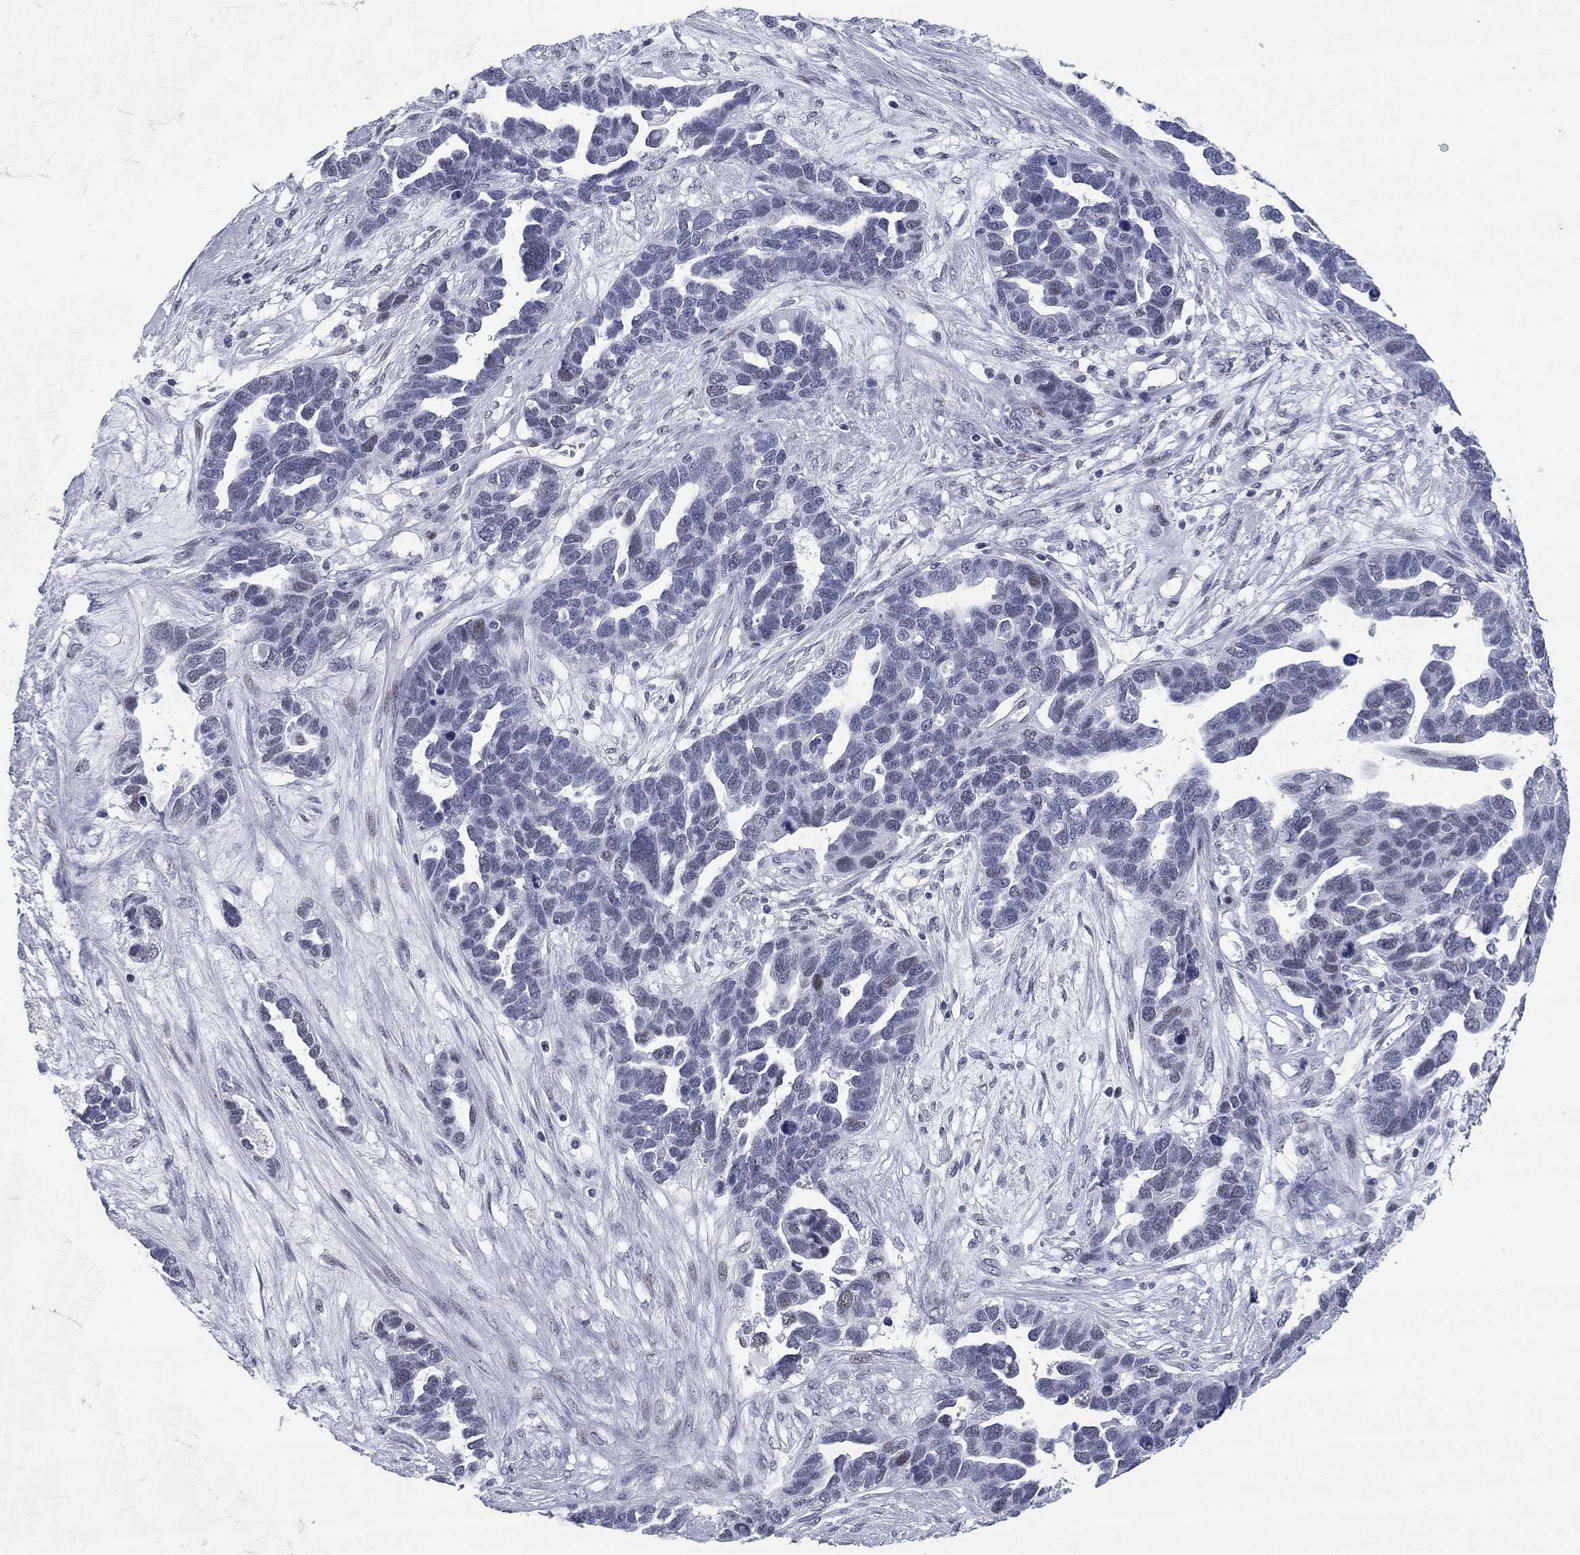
{"staining": {"intensity": "negative", "quantity": "none", "location": "none"}, "tissue": "ovarian cancer", "cell_type": "Tumor cells", "image_type": "cancer", "snomed": [{"axis": "morphology", "description": "Cystadenocarcinoma, serous, NOS"}, {"axis": "topography", "description": "Ovary"}], "caption": "Immunohistochemistry image of human ovarian cancer stained for a protein (brown), which reveals no positivity in tumor cells.", "gene": "ASF1B", "patient": {"sex": "female", "age": 54}}